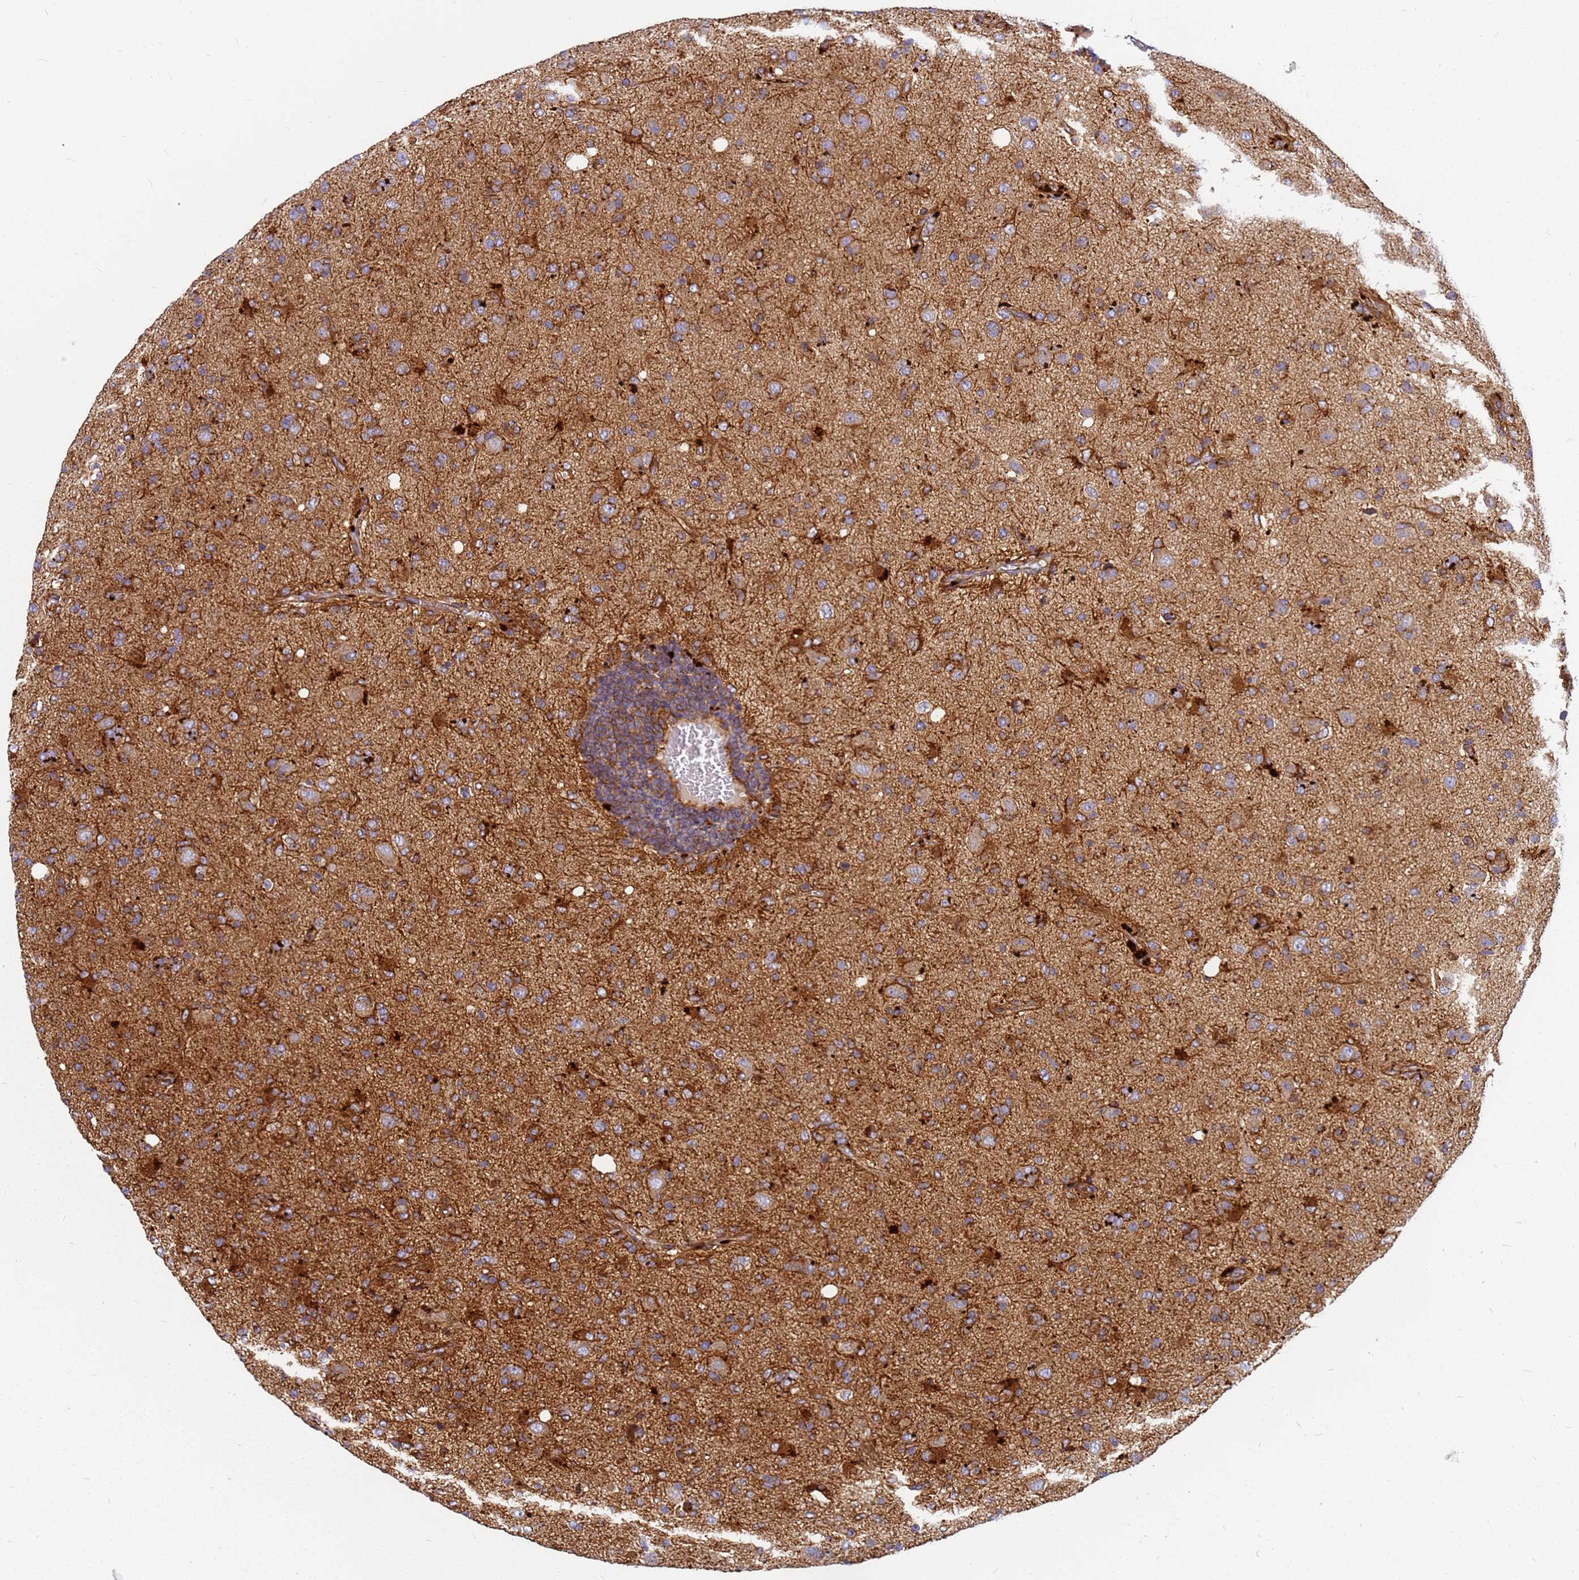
{"staining": {"intensity": "moderate", "quantity": ">75%", "location": "cytoplasmic/membranous"}, "tissue": "glioma", "cell_type": "Tumor cells", "image_type": "cancer", "snomed": [{"axis": "morphology", "description": "Glioma, malignant, High grade"}, {"axis": "topography", "description": "Brain"}], "caption": "High-power microscopy captured an immunohistochemistry (IHC) image of malignant glioma (high-grade), revealing moderate cytoplasmic/membranous positivity in approximately >75% of tumor cells.", "gene": "C2CD5", "patient": {"sex": "female", "age": 57}}